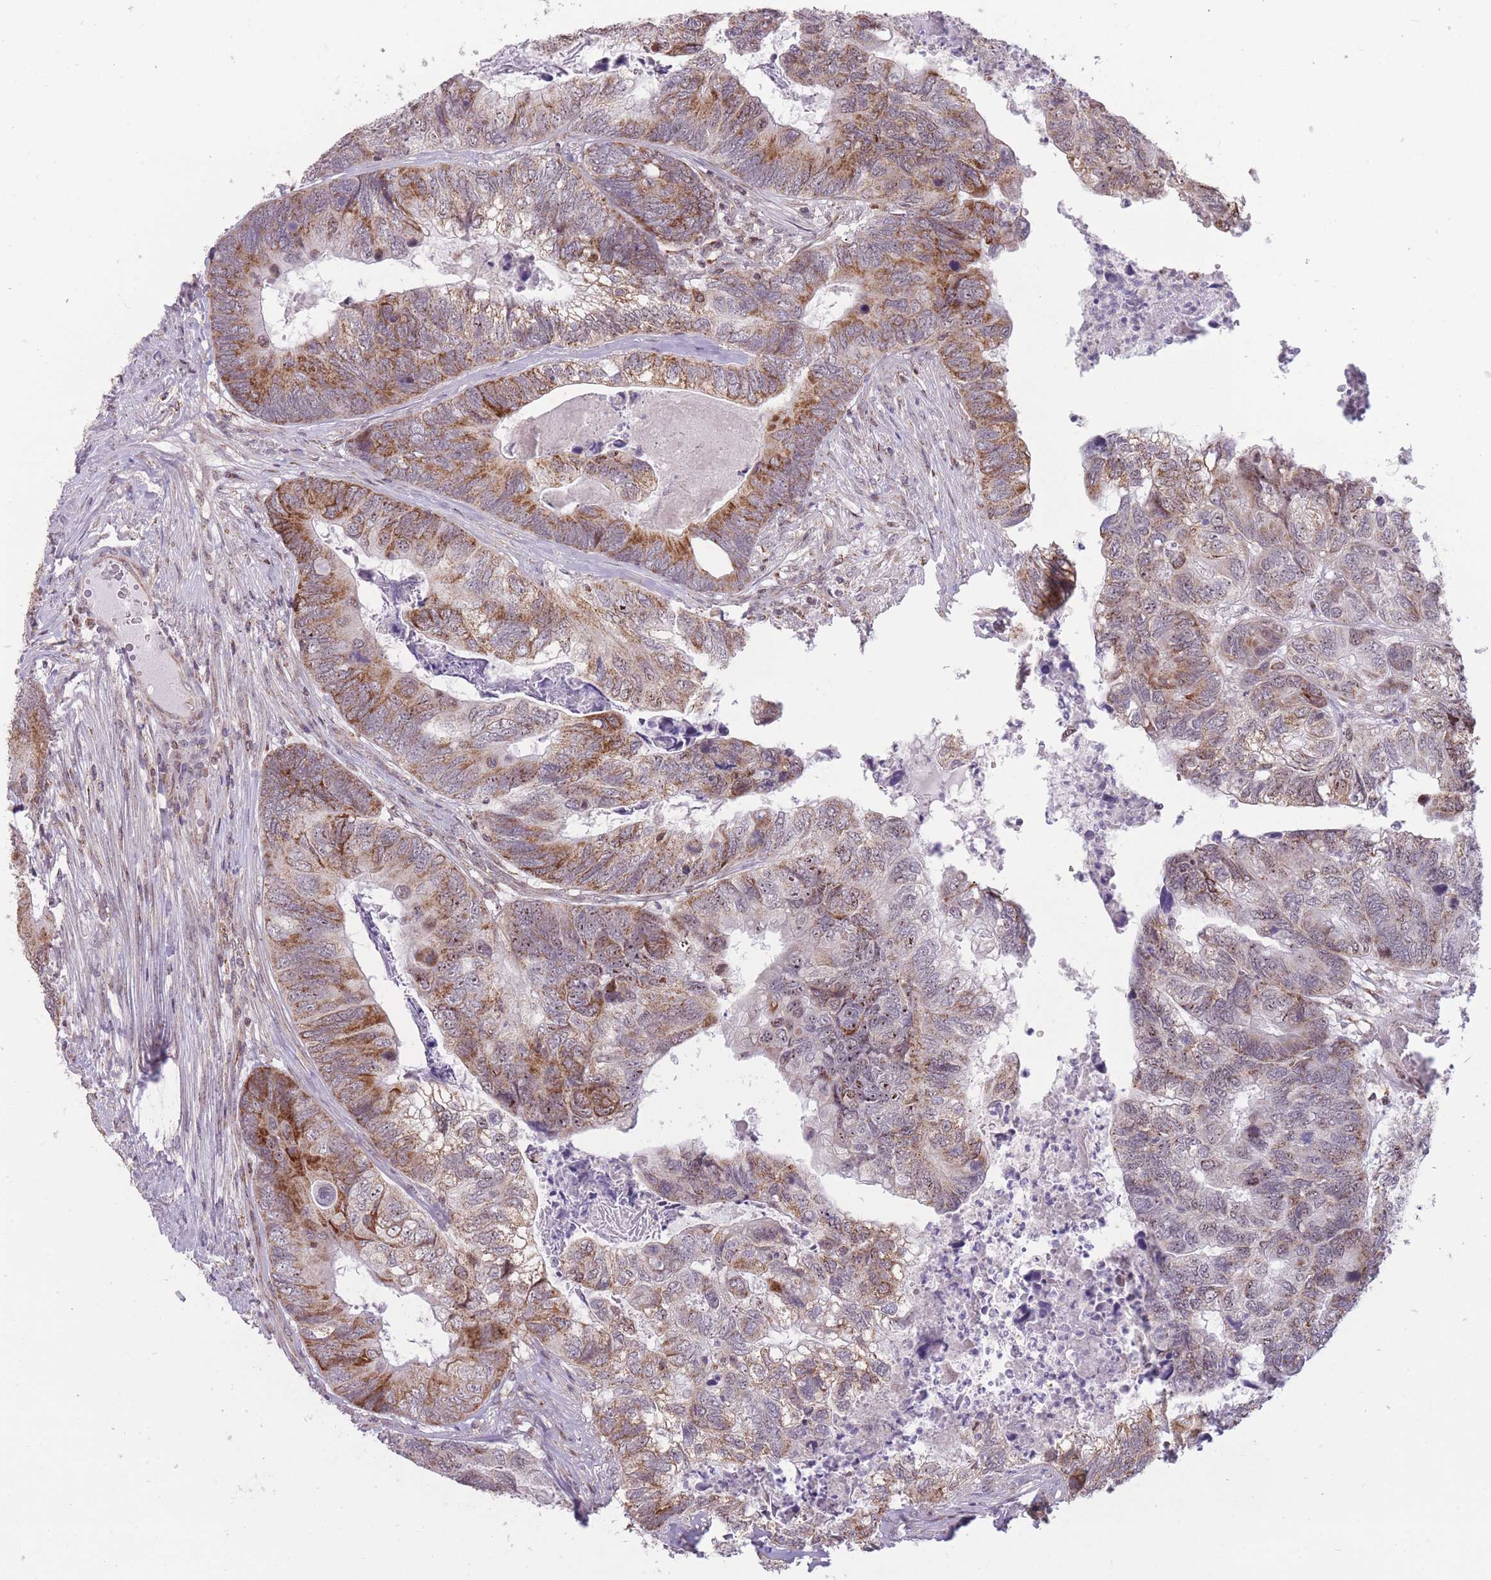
{"staining": {"intensity": "moderate", "quantity": "25%-75%", "location": "cytoplasmic/membranous"}, "tissue": "colorectal cancer", "cell_type": "Tumor cells", "image_type": "cancer", "snomed": [{"axis": "morphology", "description": "Adenocarcinoma, NOS"}, {"axis": "topography", "description": "Colon"}], "caption": "Tumor cells exhibit medium levels of moderate cytoplasmic/membranous positivity in about 25%-75% of cells in adenocarcinoma (colorectal). The protein is stained brown, and the nuclei are stained in blue (DAB IHC with brightfield microscopy, high magnification).", "gene": "DPYSL4", "patient": {"sex": "female", "age": 67}}